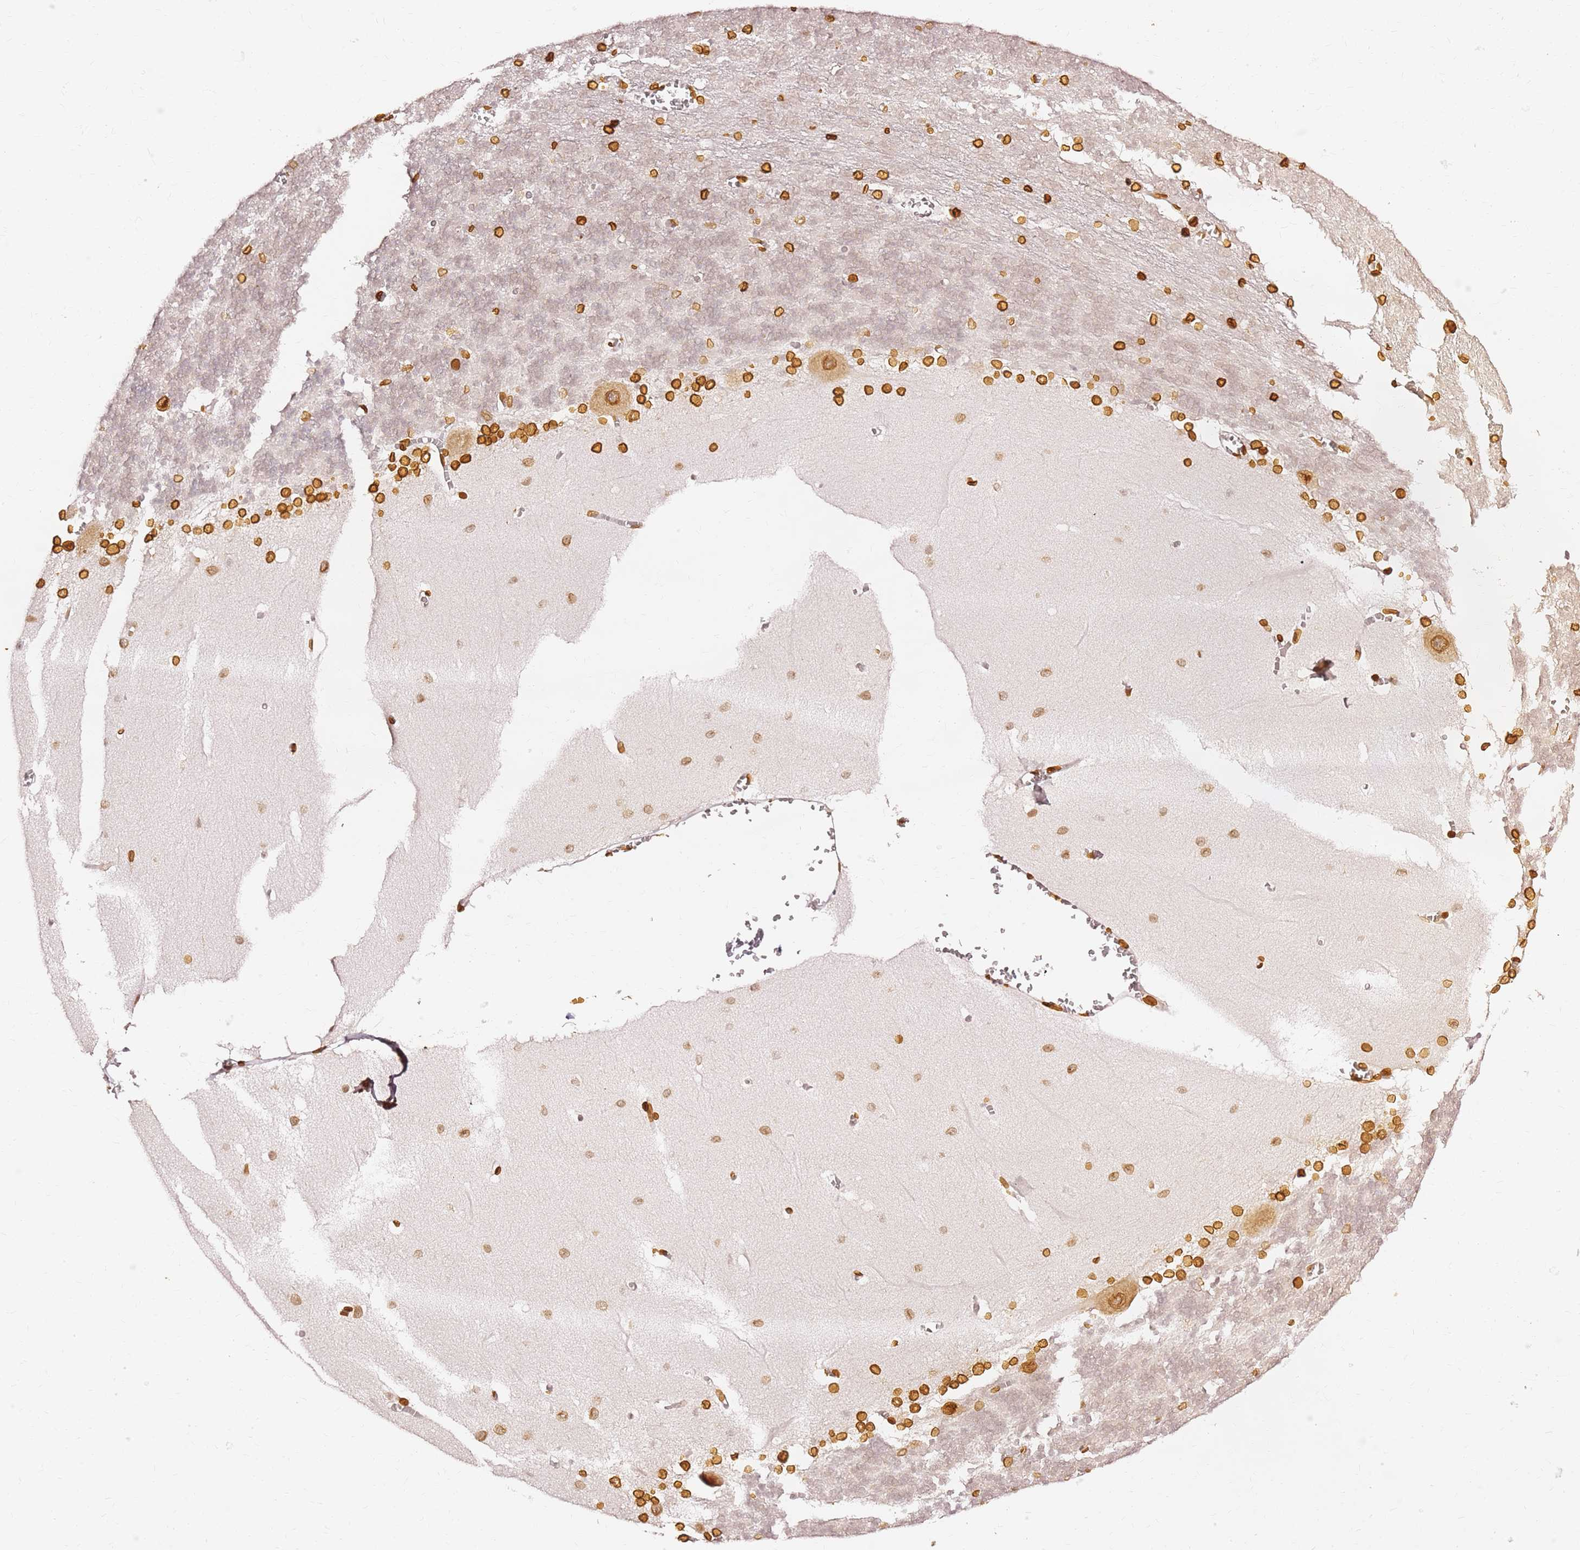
{"staining": {"intensity": "strong", "quantity": "<25%", "location": "cytoplasmic/membranous,nuclear"}, "tissue": "cerebellum", "cell_type": "Cells in granular layer", "image_type": "normal", "snomed": [{"axis": "morphology", "description": "Normal tissue, NOS"}, {"axis": "topography", "description": "Cerebellum"}], "caption": "Cells in granular layer demonstrate medium levels of strong cytoplasmic/membranous,nuclear staining in about <25% of cells in normal human cerebellum. (IHC, brightfield microscopy, high magnification).", "gene": "C6orf141", "patient": {"sex": "male", "age": 37}}